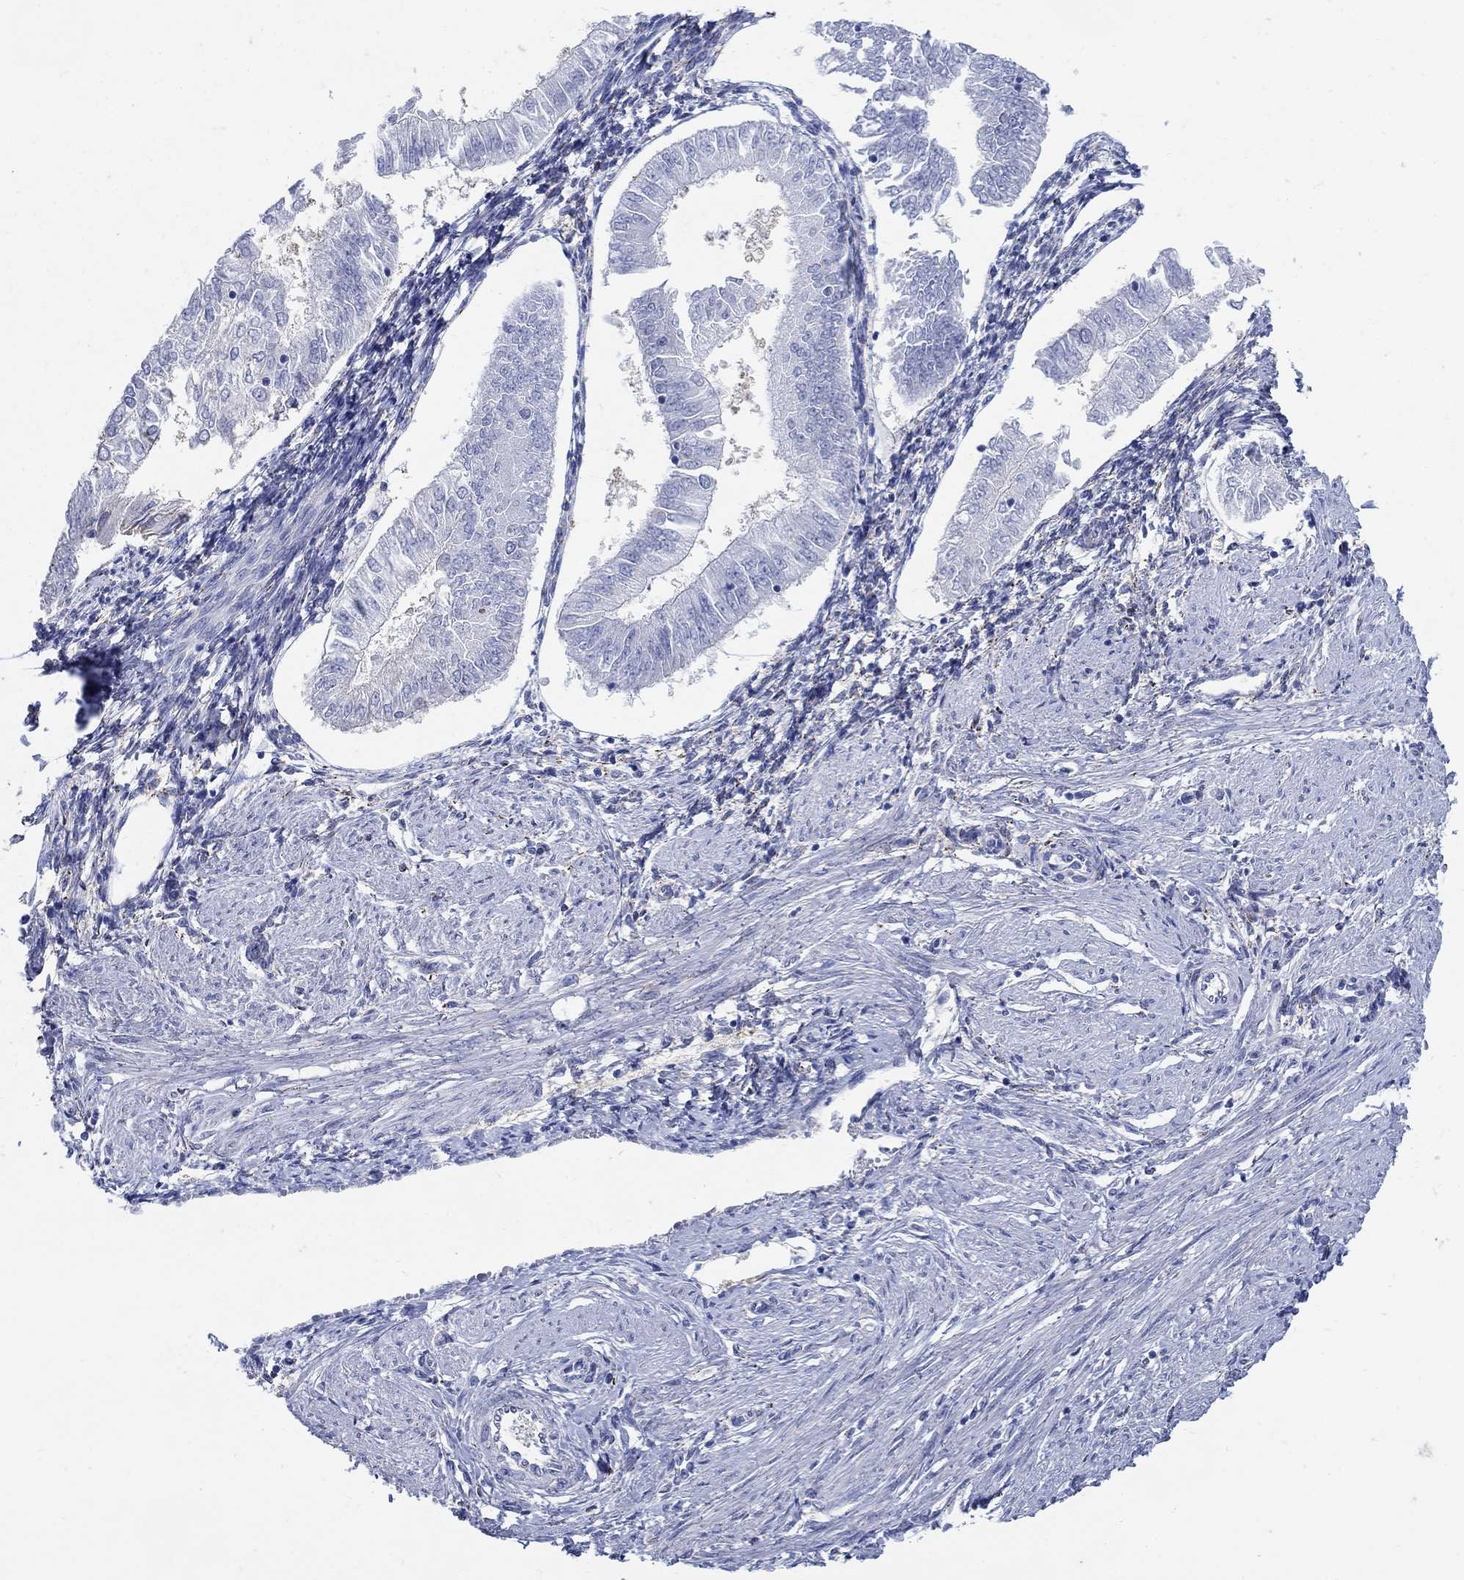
{"staining": {"intensity": "negative", "quantity": "none", "location": "none"}, "tissue": "endometrial cancer", "cell_type": "Tumor cells", "image_type": "cancer", "snomed": [{"axis": "morphology", "description": "Adenocarcinoma, NOS"}, {"axis": "topography", "description": "Endometrium"}], "caption": "Immunohistochemistry of human endometrial cancer (adenocarcinoma) displays no expression in tumor cells. (DAB immunohistochemistry visualized using brightfield microscopy, high magnification).", "gene": "ZDHHC14", "patient": {"sex": "female", "age": 53}}